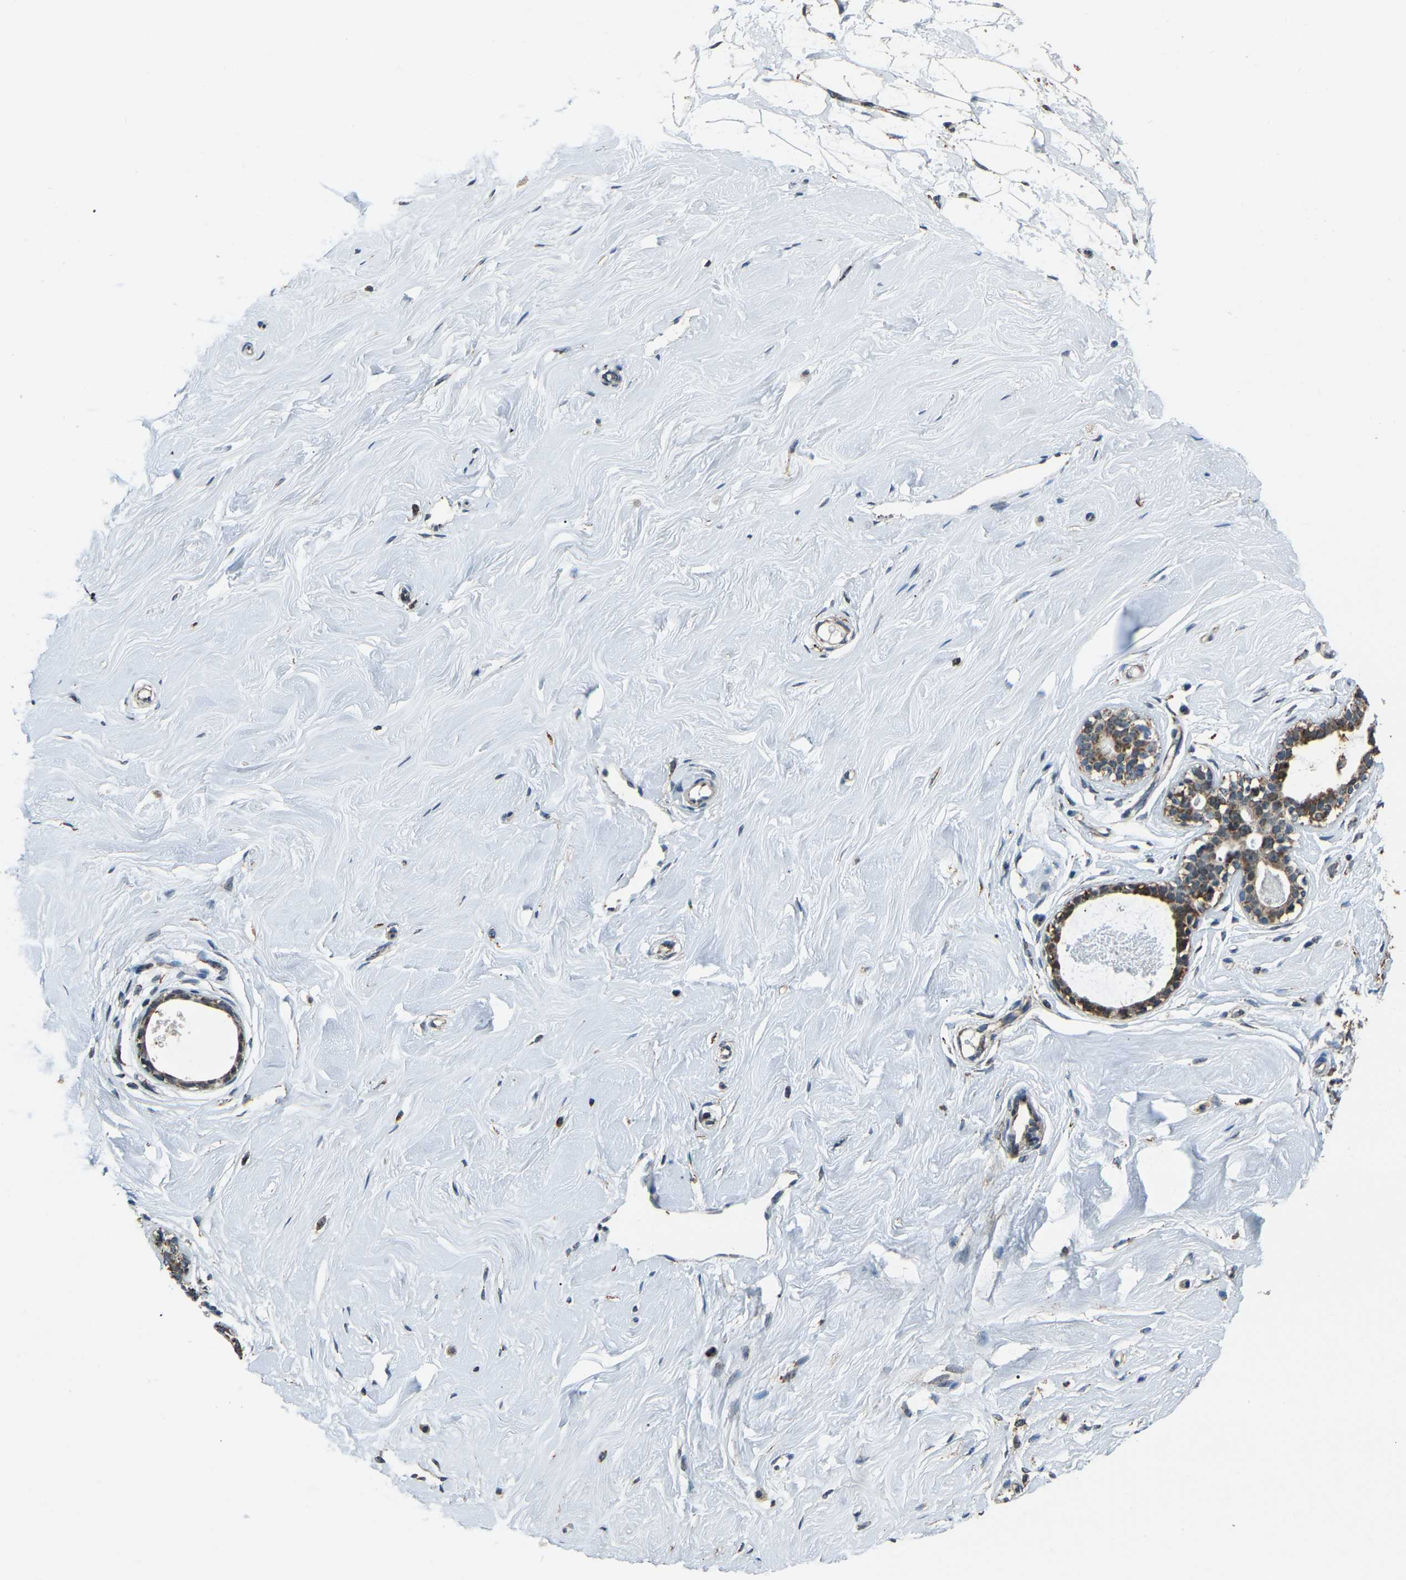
{"staining": {"intensity": "negative", "quantity": "none", "location": "none"}, "tissue": "breast", "cell_type": "Adipocytes", "image_type": "normal", "snomed": [{"axis": "morphology", "description": "Normal tissue, NOS"}, {"axis": "topography", "description": "Breast"}], "caption": "This is an immunohistochemistry (IHC) photomicrograph of normal human breast. There is no expression in adipocytes.", "gene": "RBM33", "patient": {"sex": "female", "age": 23}}